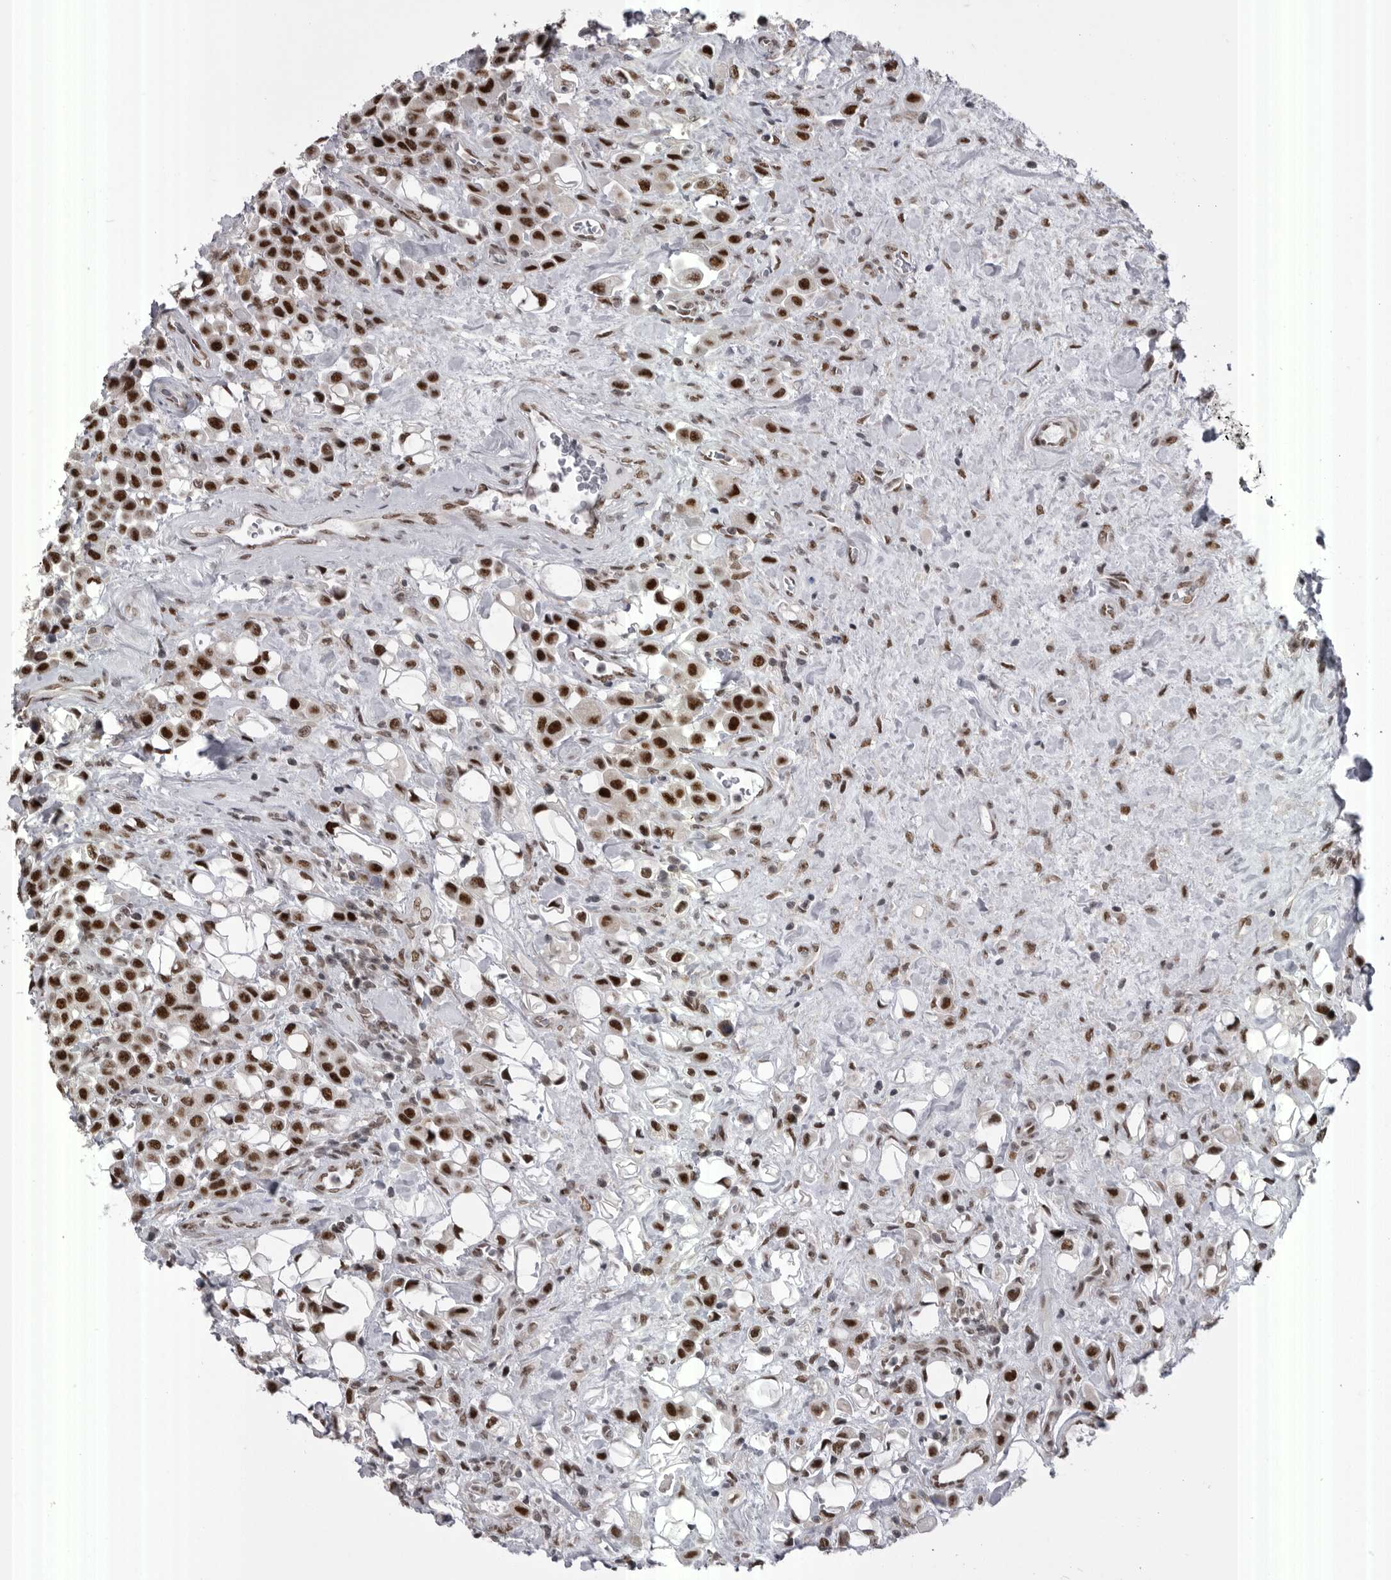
{"staining": {"intensity": "strong", "quantity": ">75%", "location": "nuclear"}, "tissue": "urothelial cancer", "cell_type": "Tumor cells", "image_type": "cancer", "snomed": [{"axis": "morphology", "description": "Urothelial carcinoma, High grade"}, {"axis": "topography", "description": "Urinary bladder"}], "caption": "Strong nuclear expression for a protein is identified in approximately >75% of tumor cells of urothelial cancer using IHC.", "gene": "MEPCE", "patient": {"sex": "male", "age": 50}}